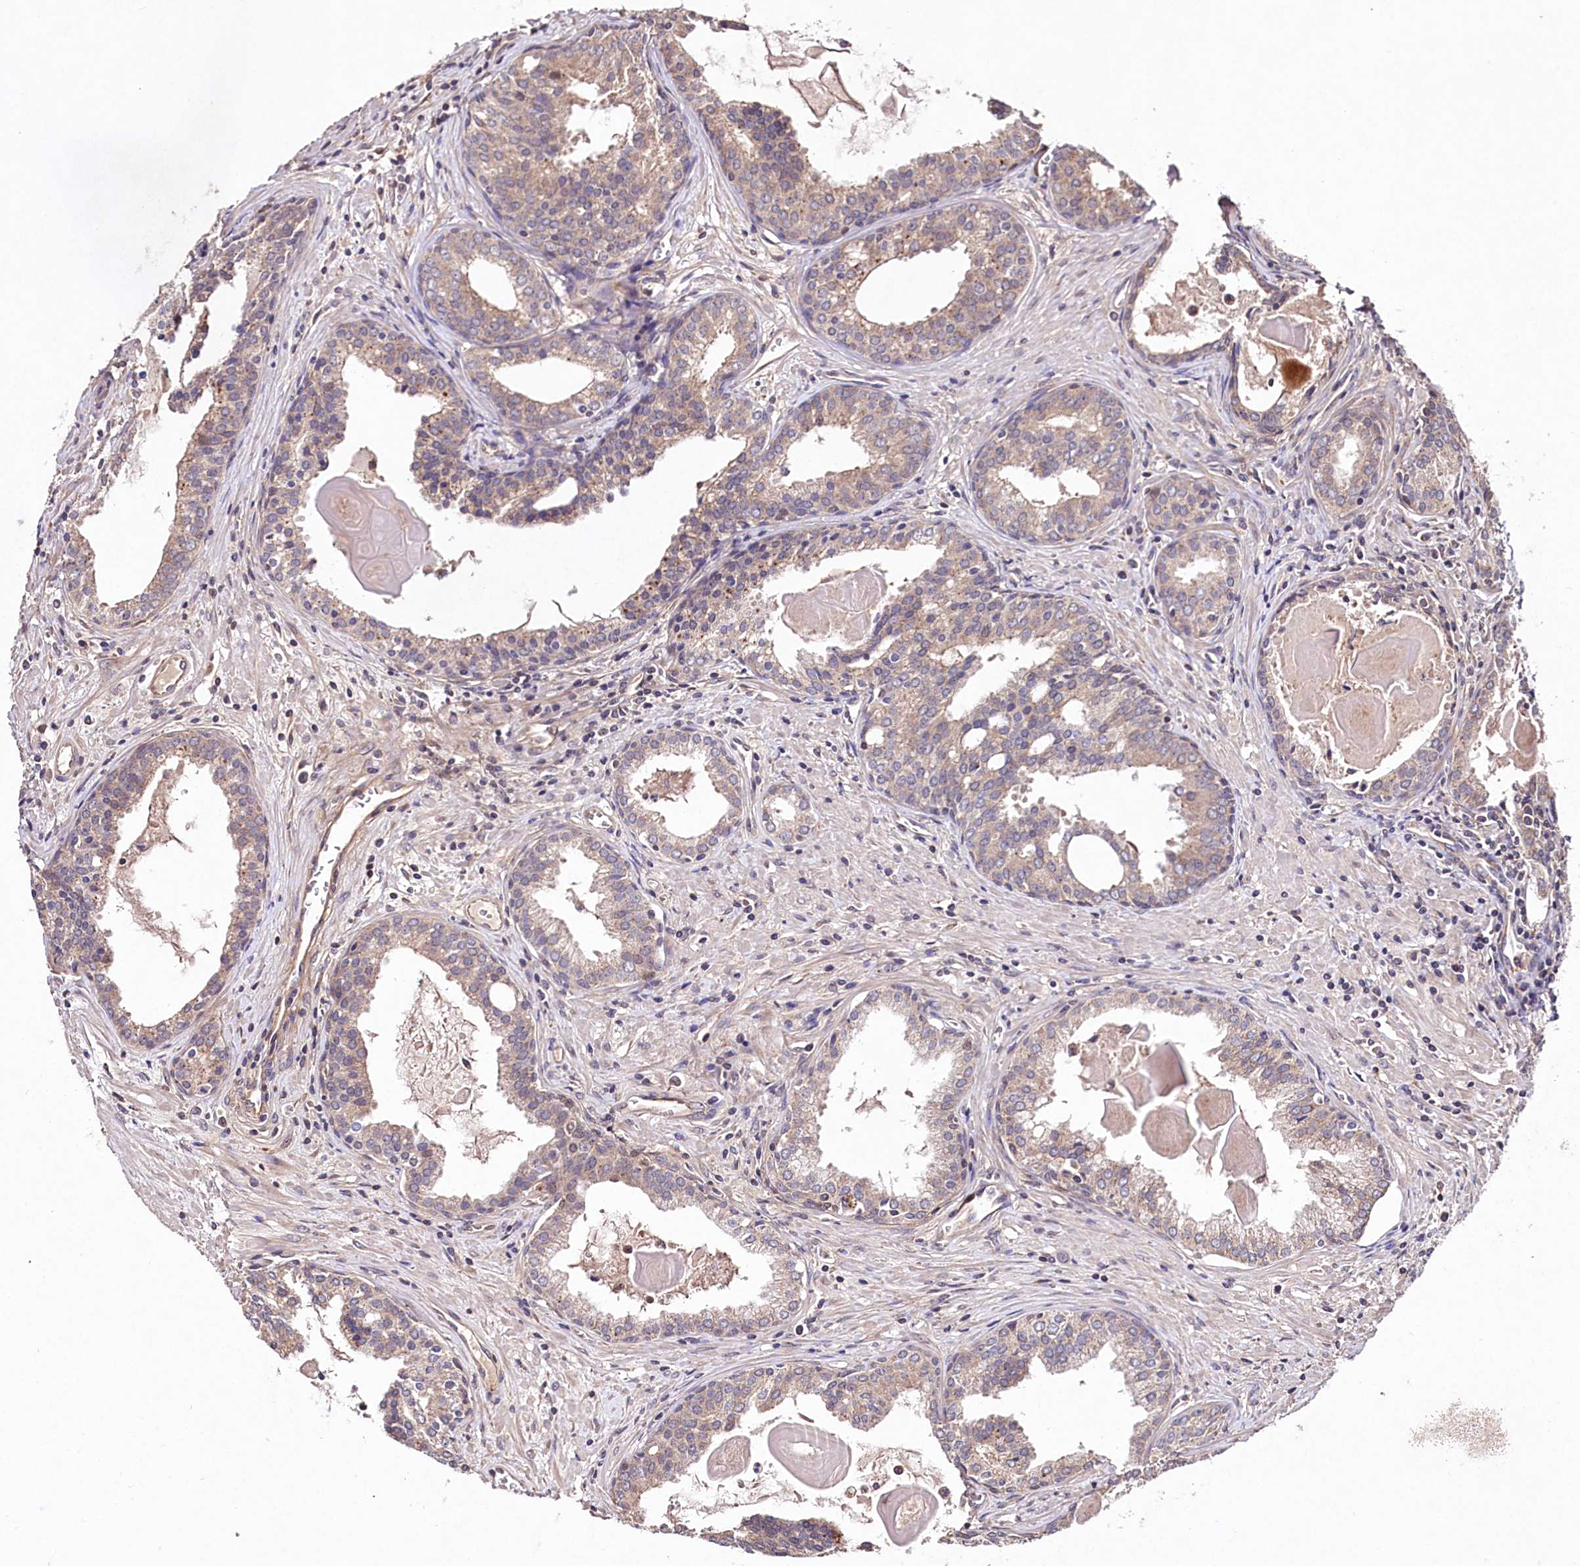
{"staining": {"intensity": "weak", "quantity": "25%-75%", "location": "cytoplasmic/membranous"}, "tissue": "prostate cancer", "cell_type": "Tumor cells", "image_type": "cancer", "snomed": [{"axis": "morphology", "description": "Adenocarcinoma, High grade"}, {"axis": "topography", "description": "Prostate"}], "caption": "Immunohistochemical staining of human prostate cancer (high-grade adenocarcinoma) reveals low levels of weak cytoplasmic/membranous protein positivity in about 25%-75% of tumor cells.", "gene": "TNPO3", "patient": {"sex": "male", "age": 68}}